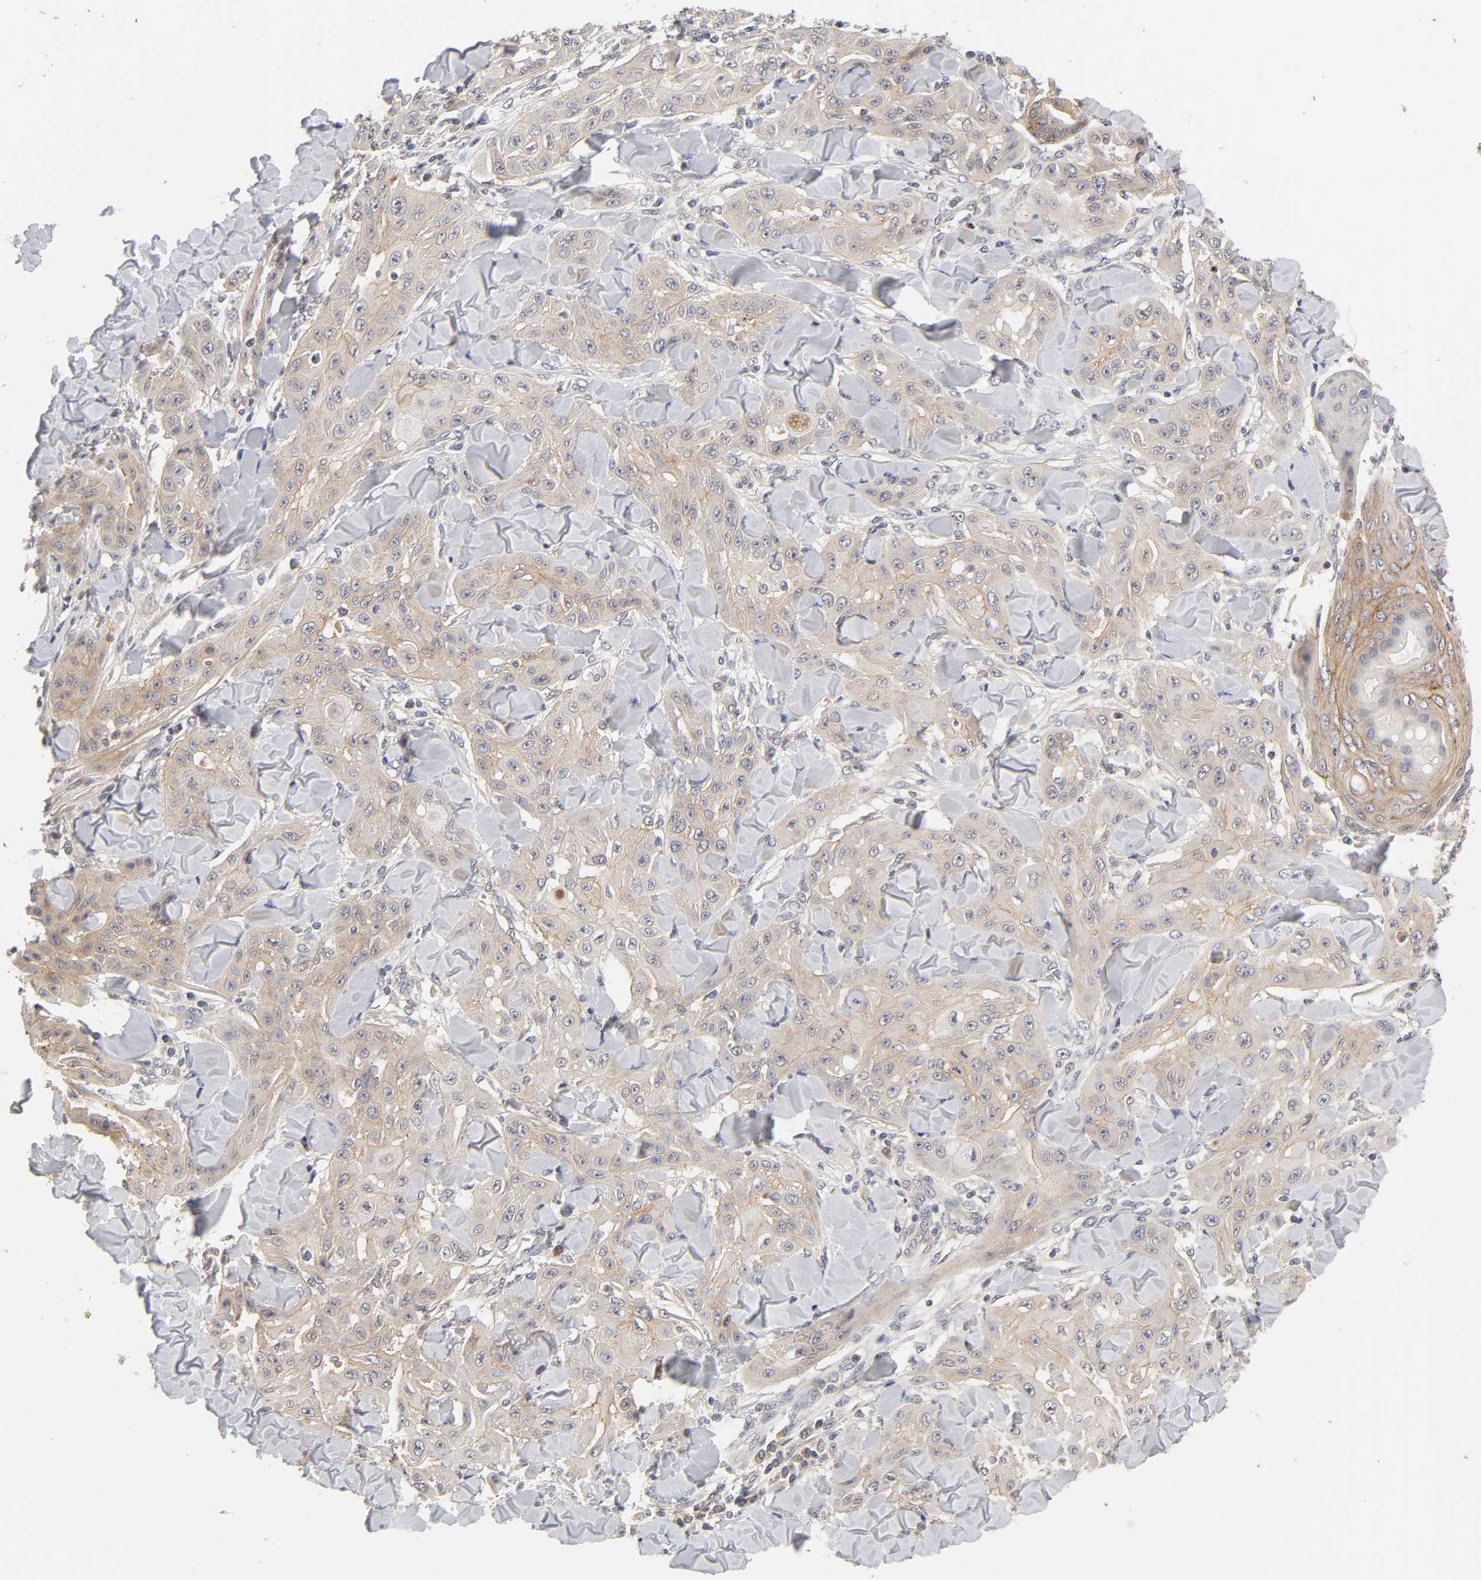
{"staining": {"intensity": "weak", "quantity": ">75%", "location": "cytoplasmic/membranous"}, "tissue": "skin cancer", "cell_type": "Tumor cells", "image_type": "cancer", "snomed": [{"axis": "morphology", "description": "Squamous cell carcinoma, NOS"}, {"axis": "topography", "description": "Skin"}], "caption": "The immunohistochemical stain labels weak cytoplasmic/membranous staining in tumor cells of skin squamous cell carcinoma tissue. The protein of interest is shown in brown color, while the nuclei are stained blue.", "gene": "CXADR", "patient": {"sex": "male", "age": 24}}